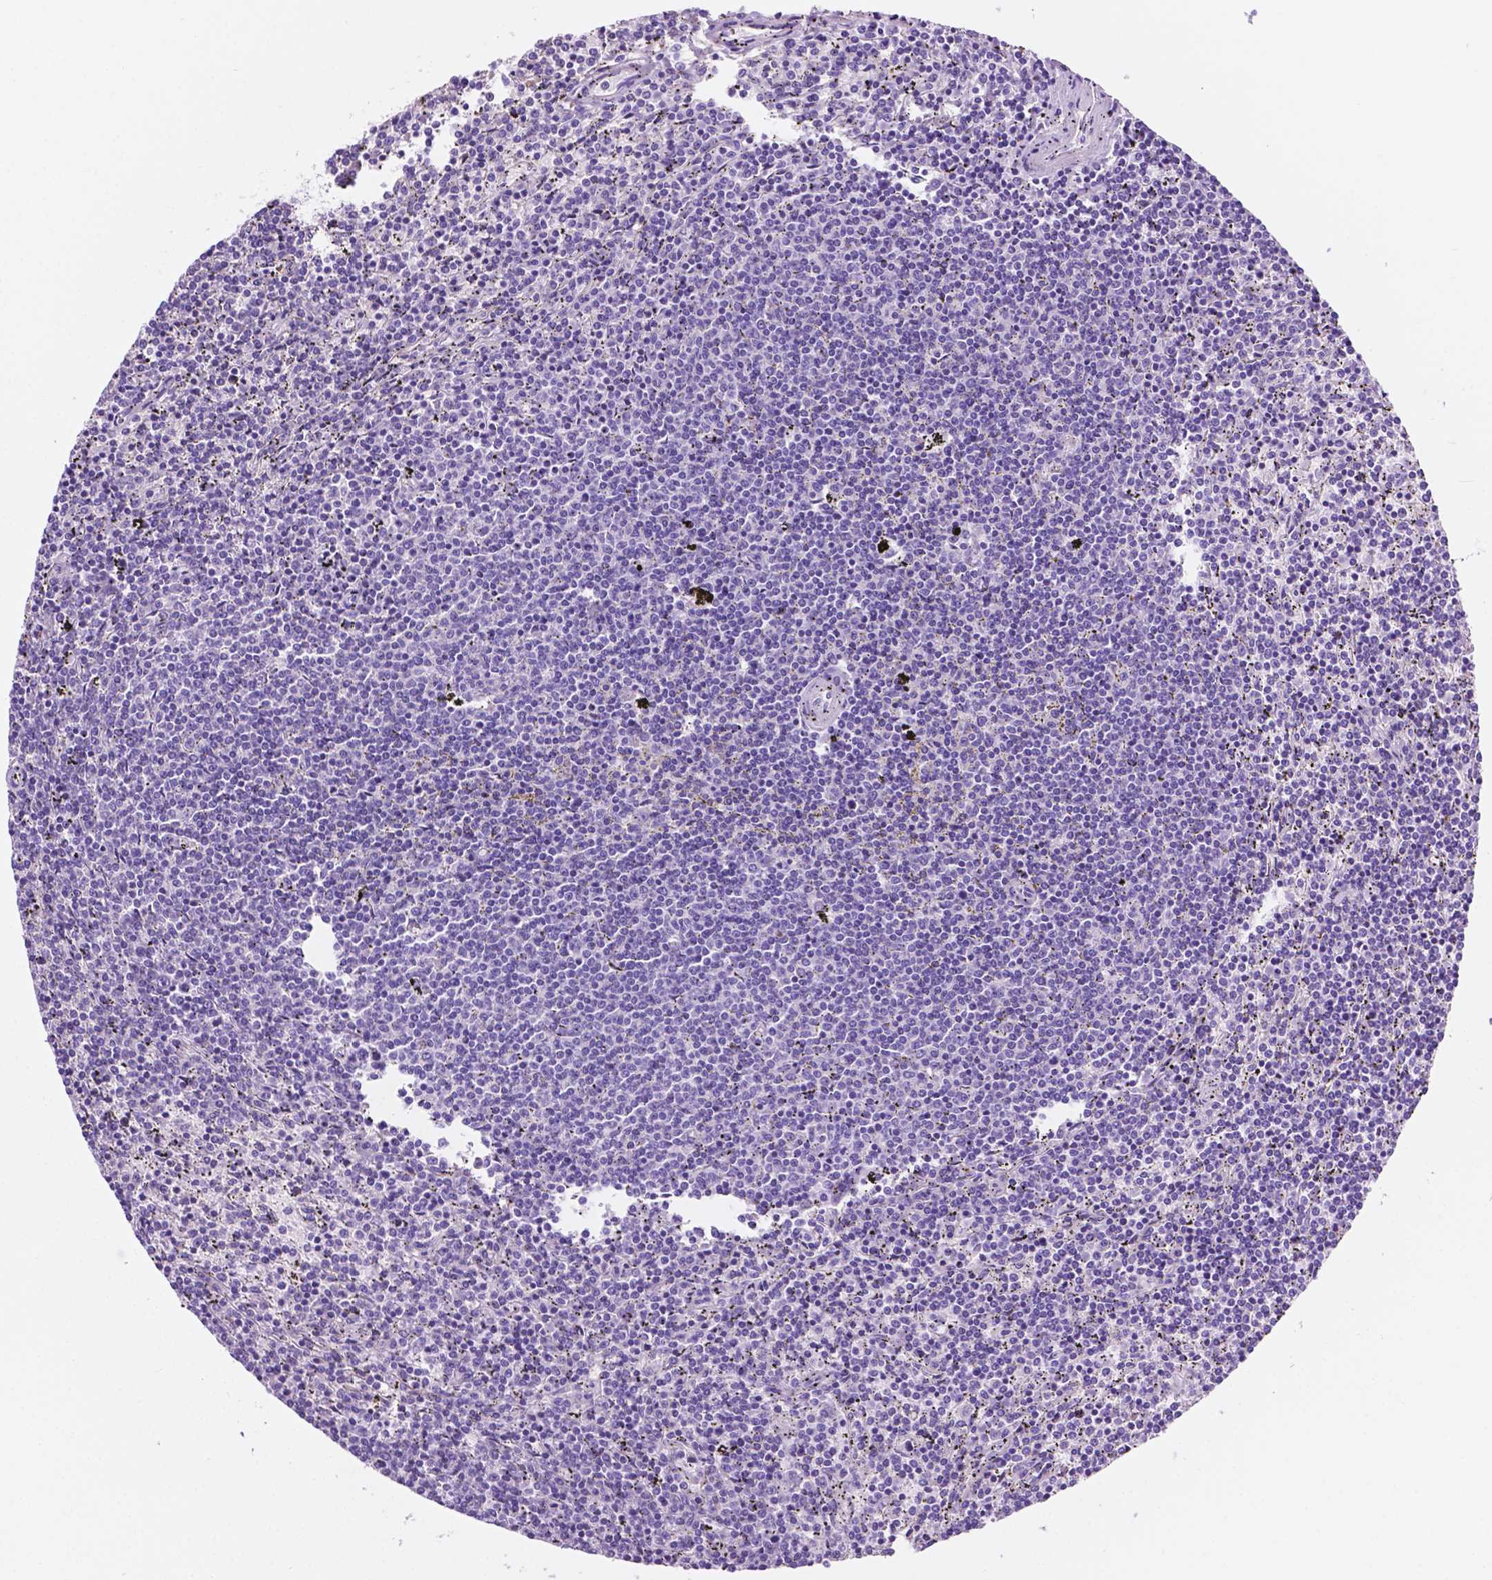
{"staining": {"intensity": "negative", "quantity": "none", "location": "none"}, "tissue": "lymphoma", "cell_type": "Tumor cells", "image_type": "cancer", "snomed": [{"axis": "morphology", "description": "Malignant lymphoma, non-Hodgkin's type, Low grade"}, {"axis": "topography", "description": "Spleen"}], "caption": "The image demonstrates no significant positivity in tumor cells of lymphoma. Nuclei are stained in blue.", "gene": "IGFN1", "patient": {"sex": "female", "age": 50}}